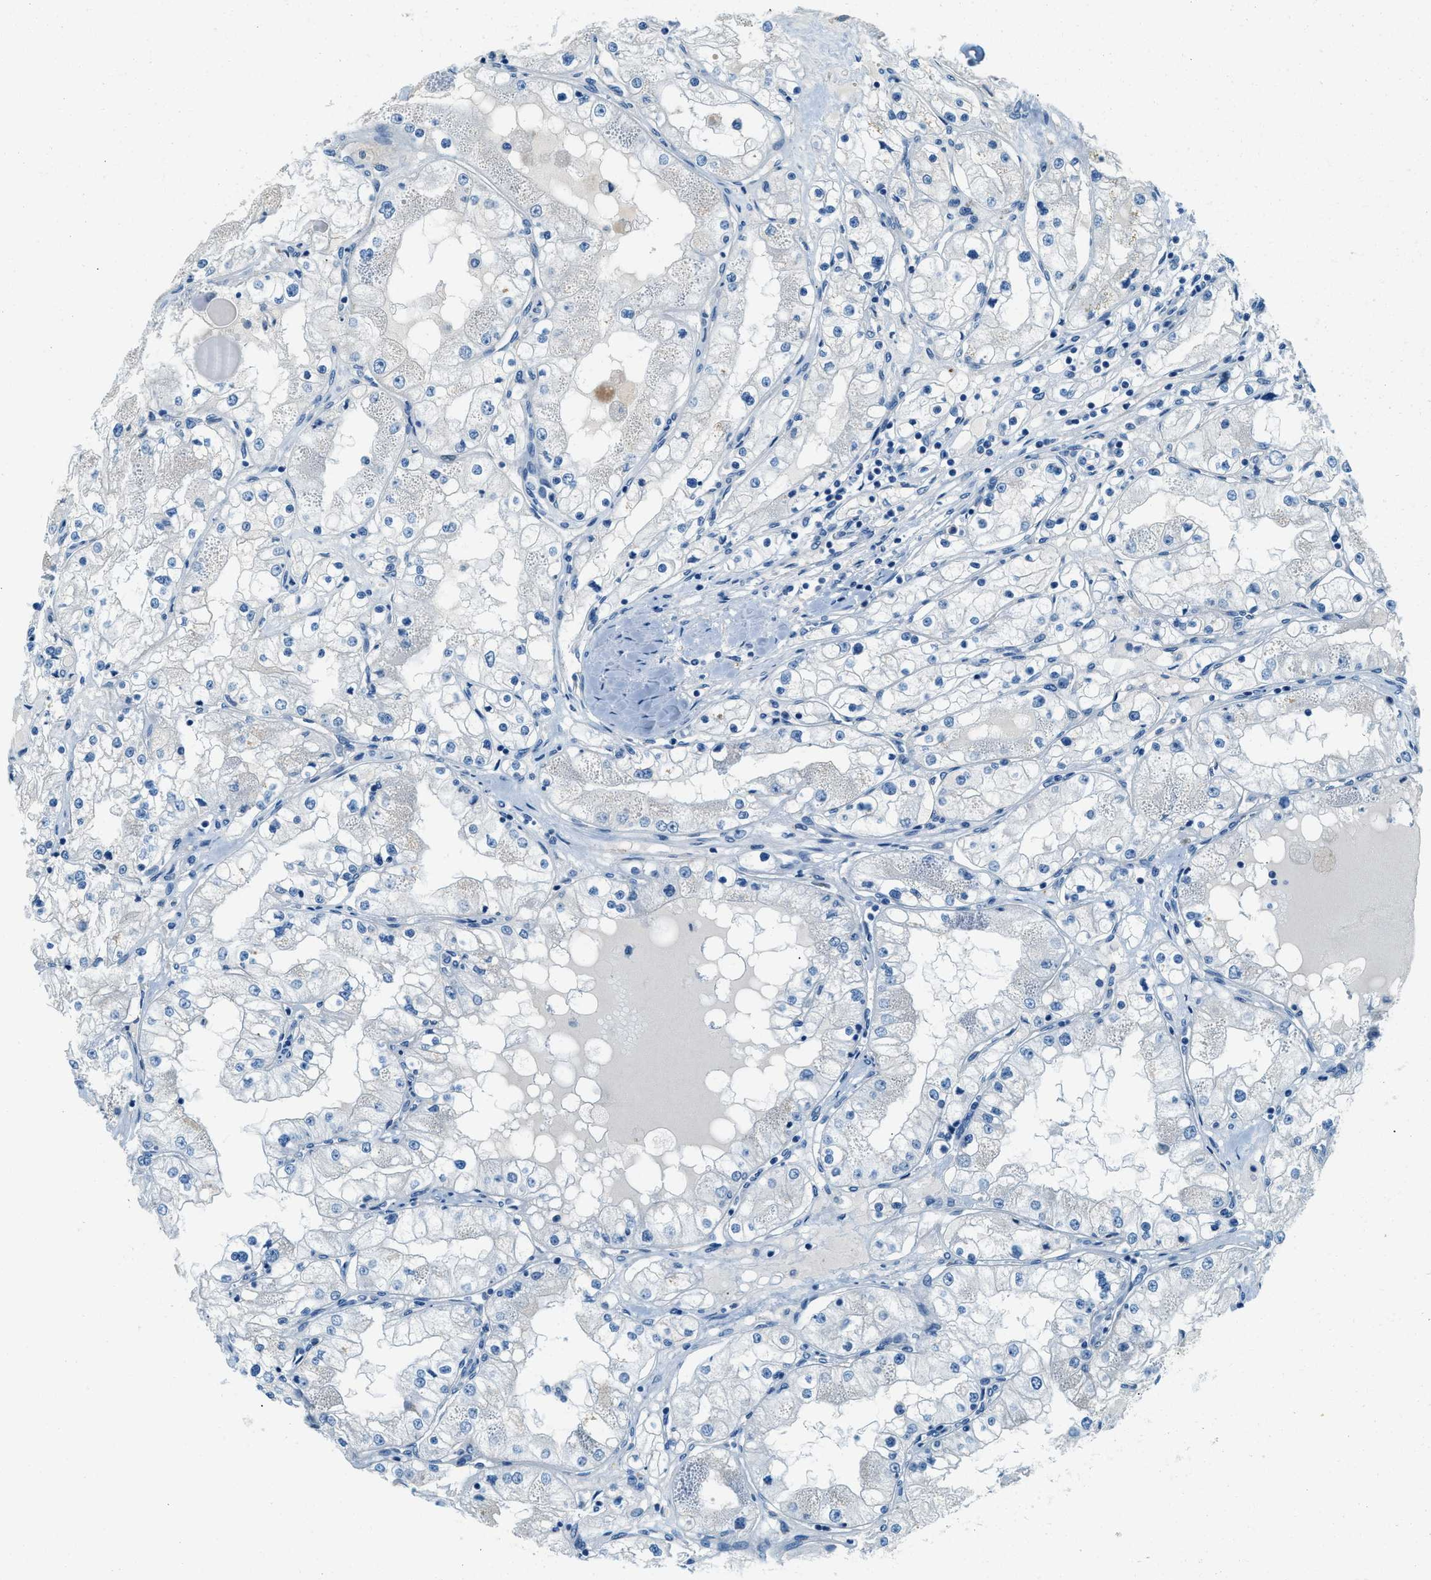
{"staining": {"intensity": "negative", "quantity": "none", "location": "none"}, "tissue": "renal cancer", "cell_type": "Tumor cells", "image_type": "cancer", "snomed": [{"axis": "morphology", "description": "Adenocarcinoma, NOS"}, {"axis": "topography", "description": "Kidney"}], "caption": "Tumor cells are negative for brown protein staining in renal adenocarcinoma. (DAB IHC visualized using brightfield microscopy, high magnification).", "gene": "ZNF367", "patient": {"sex": "male", "age": 68}}